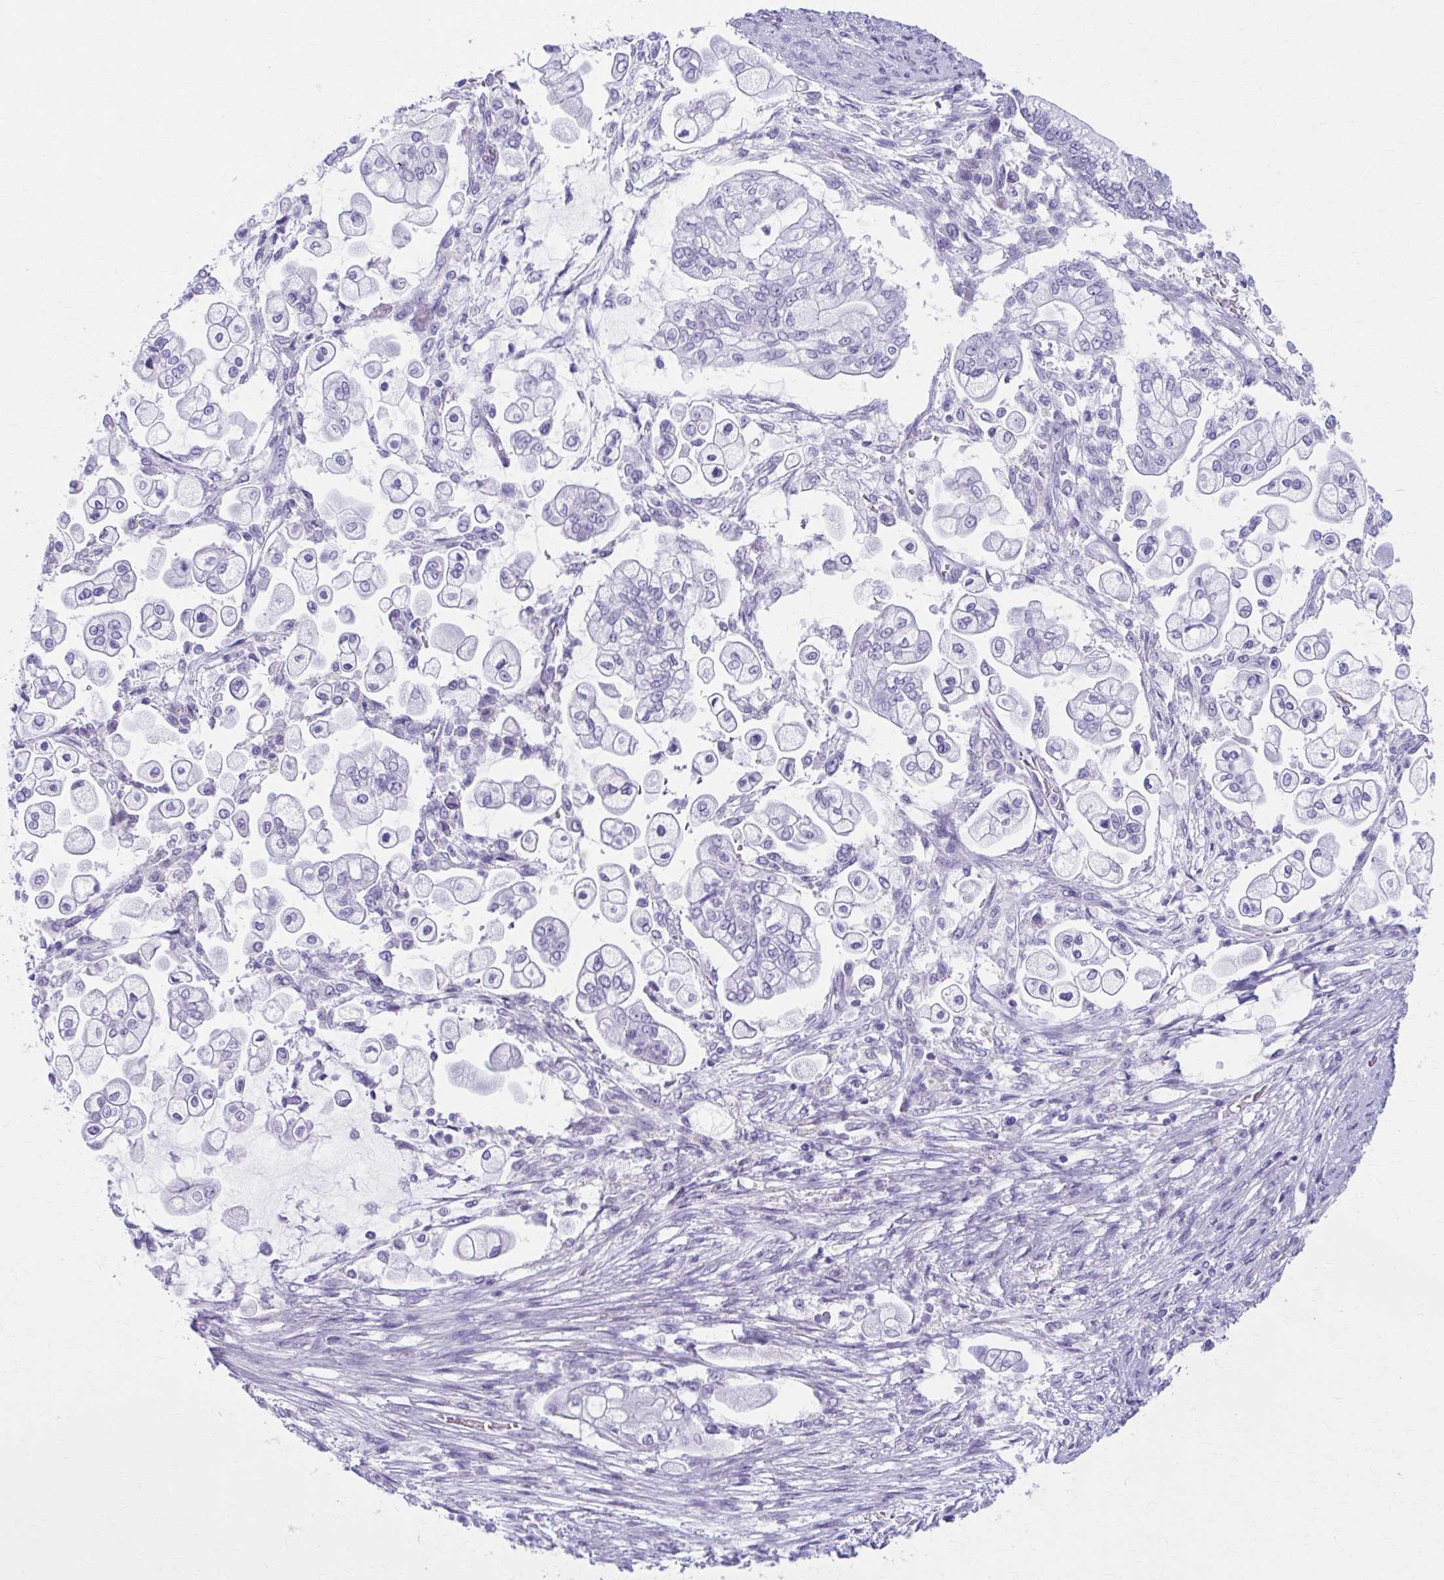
{"staining": {"intensity": "negative", "quantity": "none", "location": "none"}, "tissue": "pancreatic cancer", "cell_type": "Tumor cells", "image_type": "cancer", "snomed": [{"axis": "morphology", "description": "Adenocarcinoma, NOS"}, {"axis": "topography", "description": "Pancreas"}], "caption": "Human pancreatic adenocarcinoma stained for a protein using IHC reveals no expression in tumor cells.", "gene": "MPLKIP", "patient": {"sex": "female", "age": 69}}